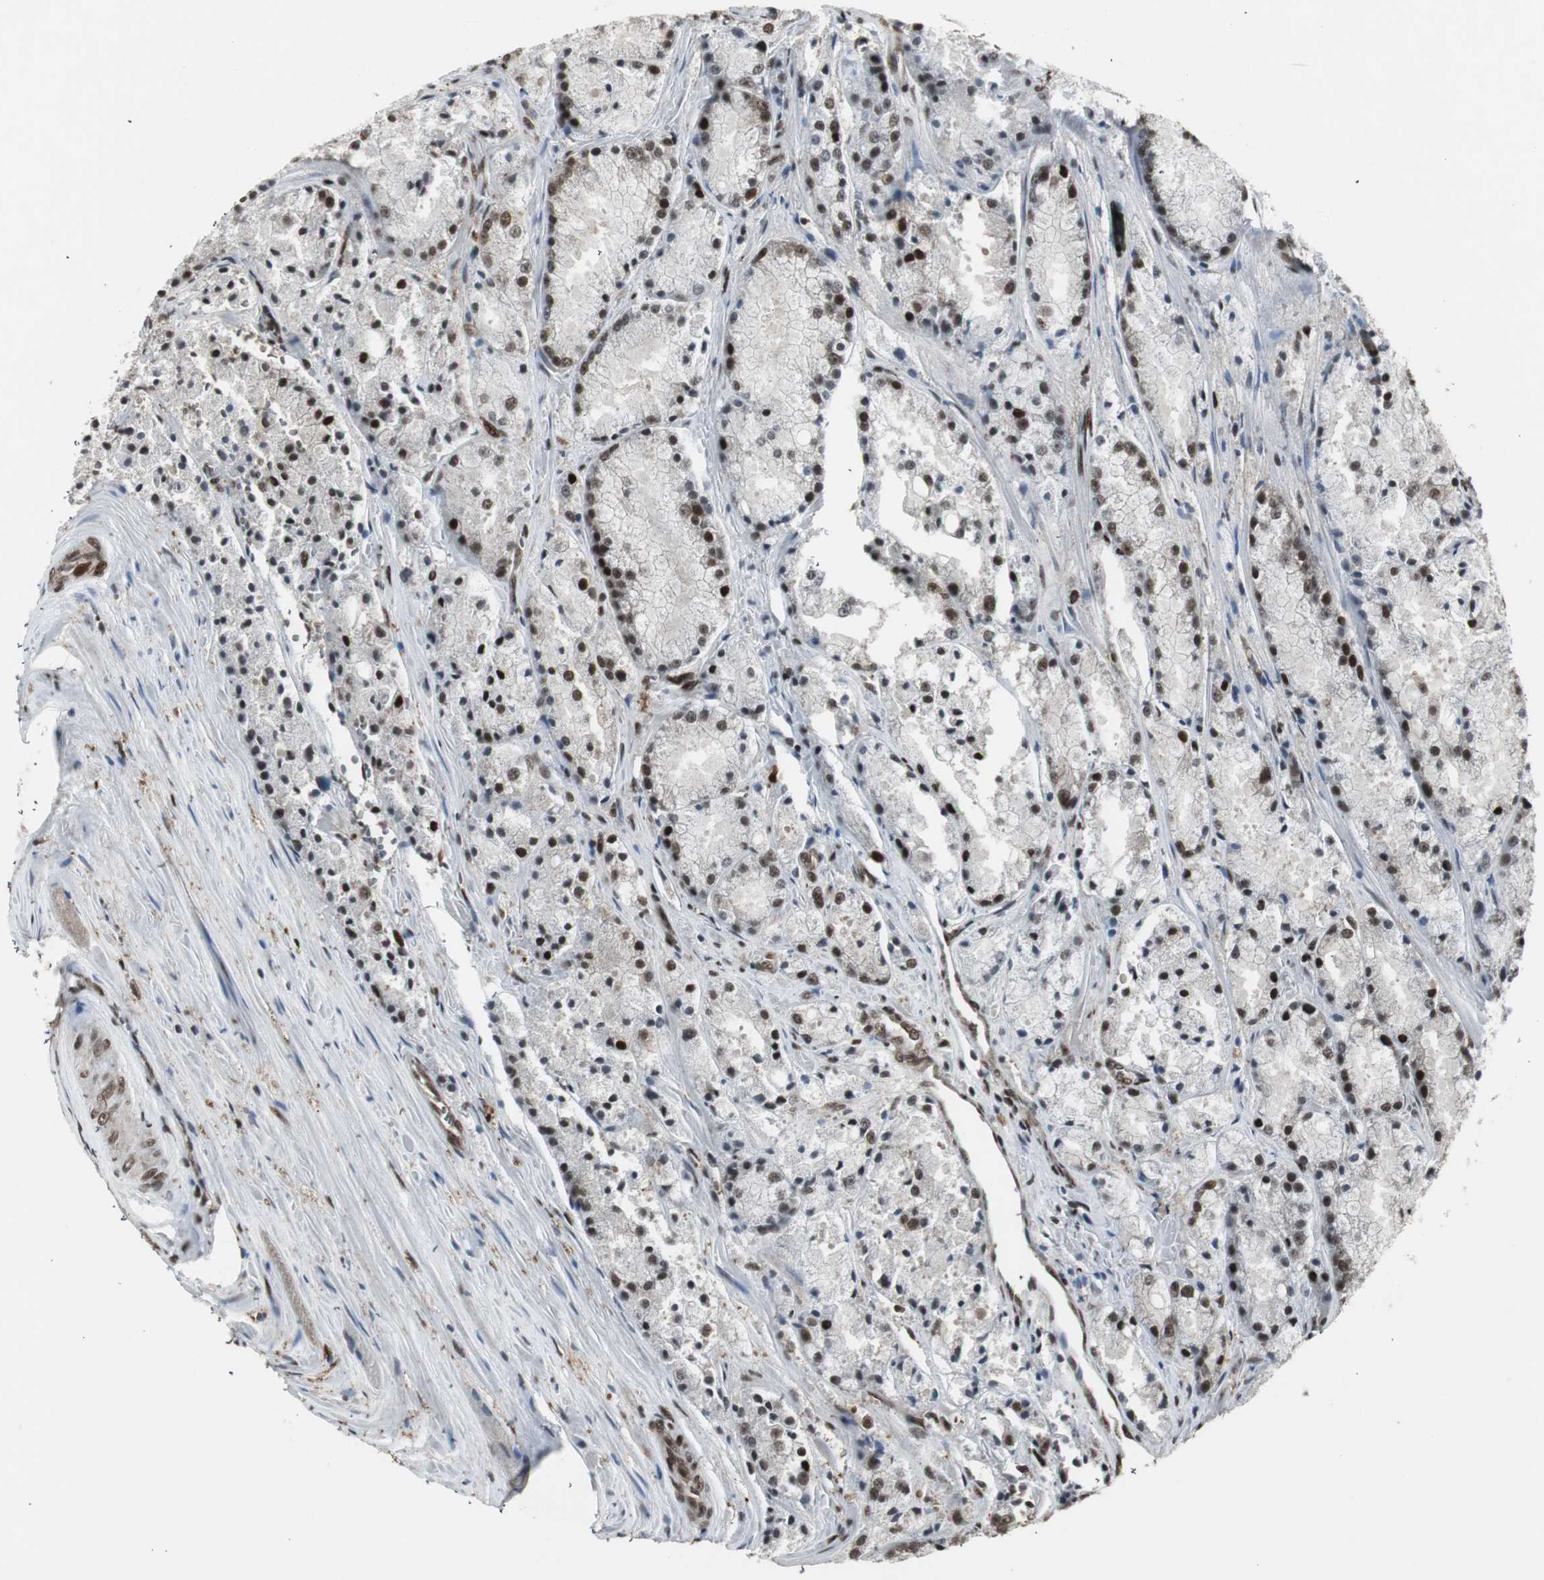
{"staining": {"intensity": "strong", "quantity": ">75%", "location": "nuclear"}, "tissue": "prostate cancer", "cell_type": "Tumor cells", "image_type": "cancer", "snomed": [{"axis": "morphology", "description": "Adenocarcinoma, Low grade"}, {"axis": "topography", "description": "Prostate"}], "caption": "Protein expression by immunohistochemistry reveals strong nuclear staining in approximately >75% of tumor cells in prostate cancer.", "gene": "TAF5", "patient": {"sex": "male", "age": 64}}